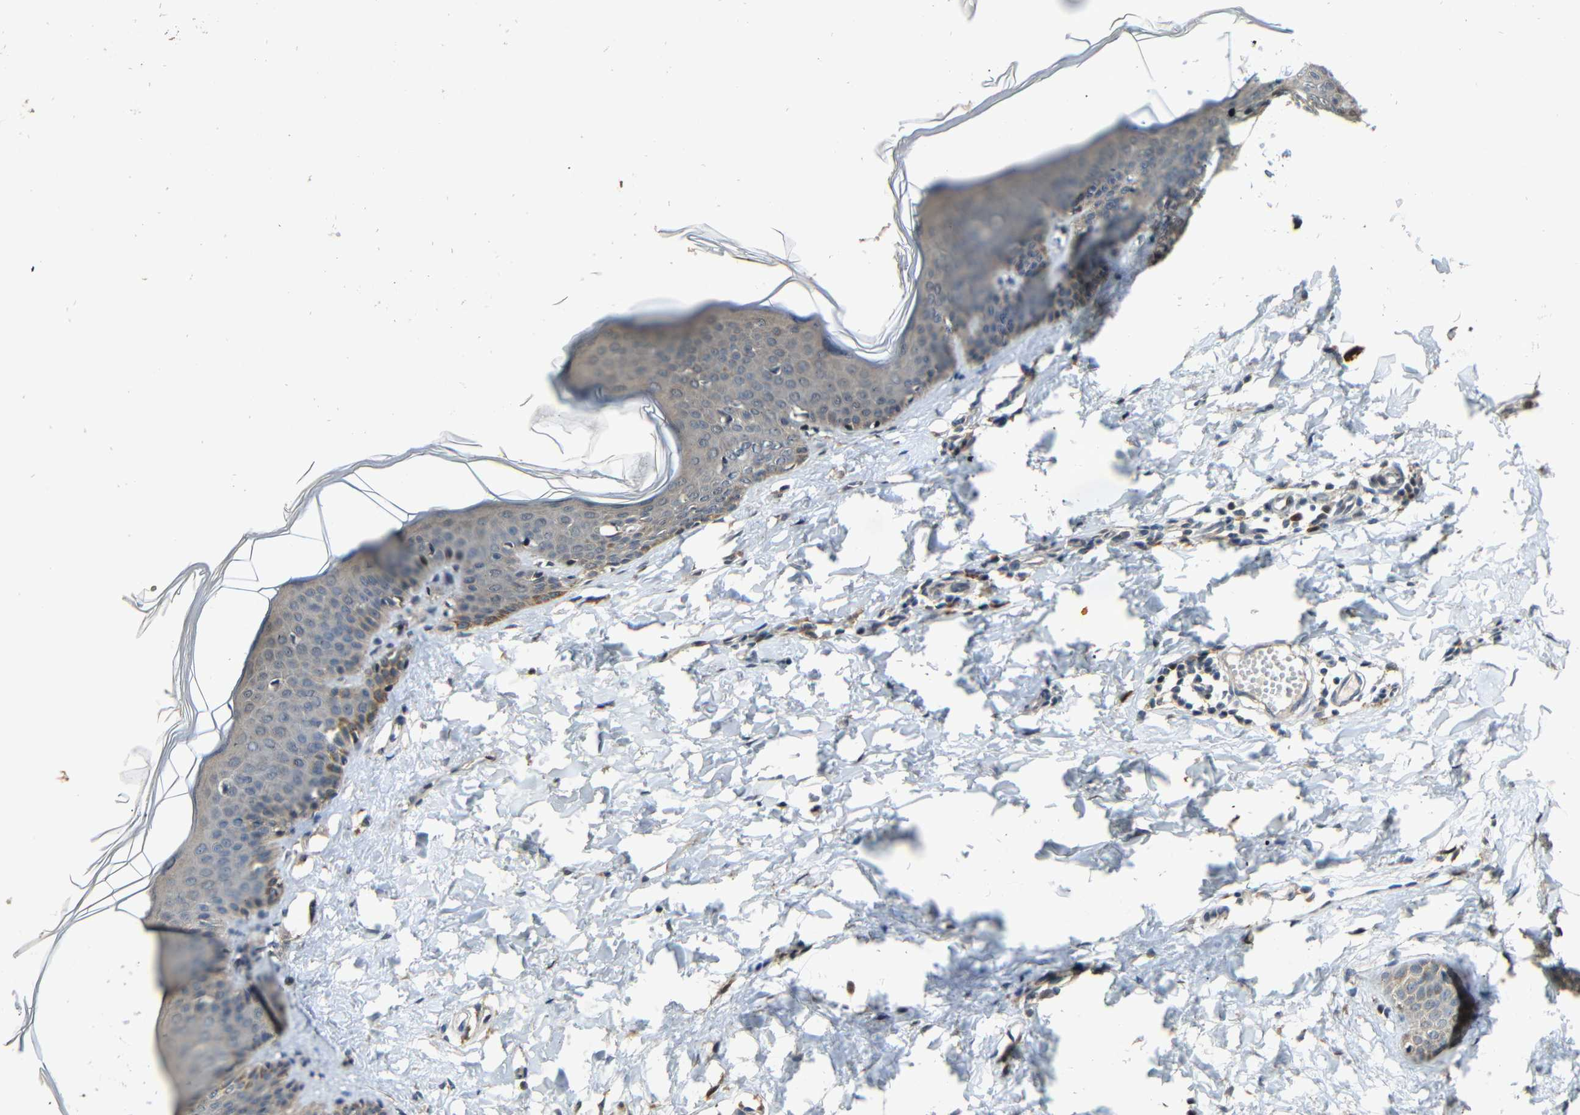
{"staining": {"intensity": "moderate", "quantity": ">75%", "location": "cytoplasmic/membranous"}, "tissue": "skin", "cell_type": "Fibroblasts", "image_type": "normal", "snomed": [{"axis": "morphology", "description": "Normal tissue, NOS"}, {"axis": "topography", "description": "Skin"}], "caption": "This is an image of immunohistochemistry staining of normal skin, which shows moderate expression in the cytoplasmic/membranous of fibroblasts.", "gene": "KAZALD1", "patient": {"sex": "female", "age": 17}}